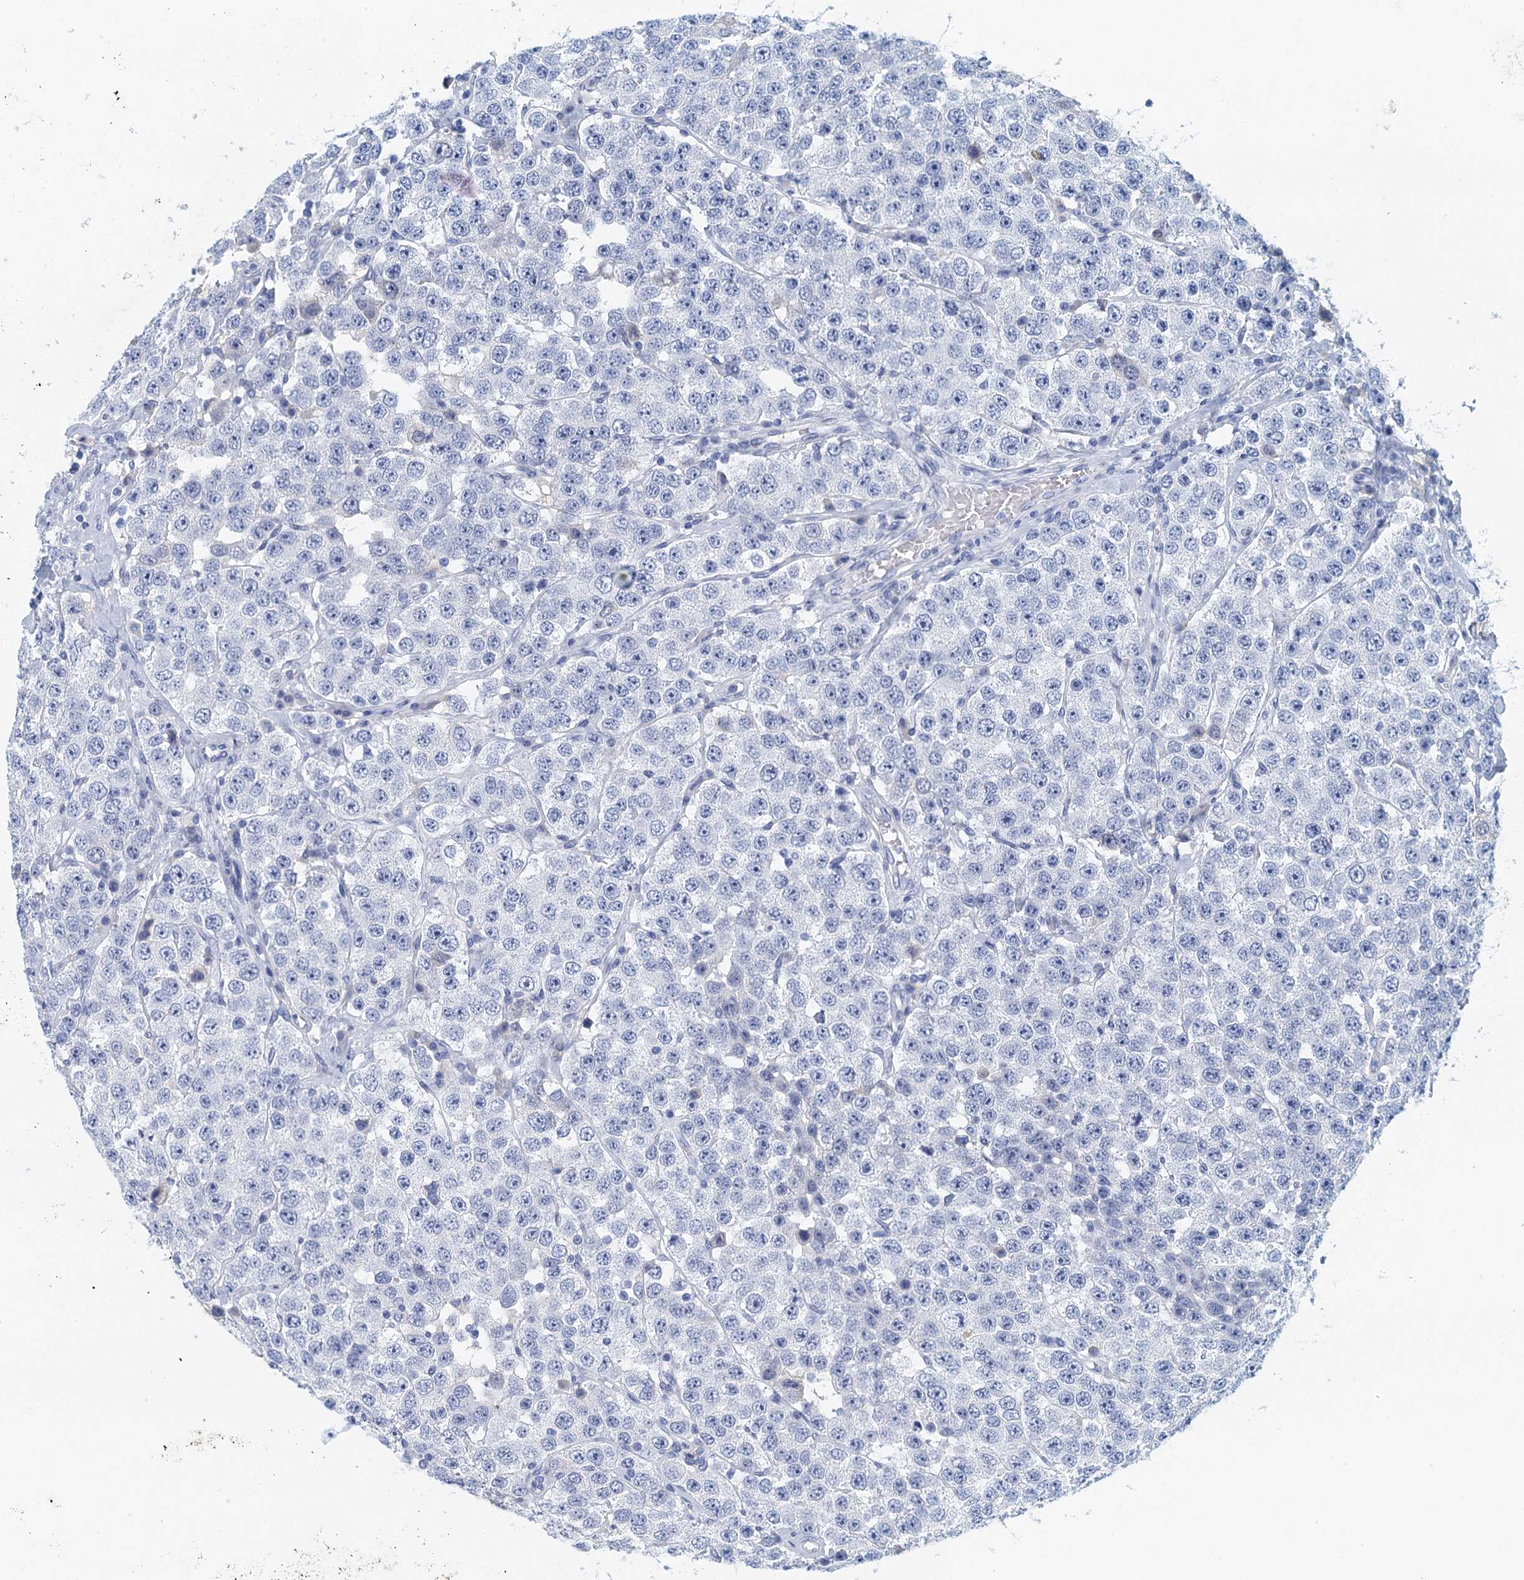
{"staining": {"intensity": "negative", "quantity": "none", "location": "none"}, "tissue": "testis cancer", "cell_type": "Tumor cells", "image_type": "cancer", "snomed": [{"axis": "morphology", "description": "Seminoma, NOS"}, {"axis": "topography", "description": "Testis"}], "caption": "Immunohistochemistry image of testis seminoma stained for a protein (brown), which shows no positivity in tumor cells.", "gene": "CYP51A1", "patient": {"sex": "male", "age": 28}}